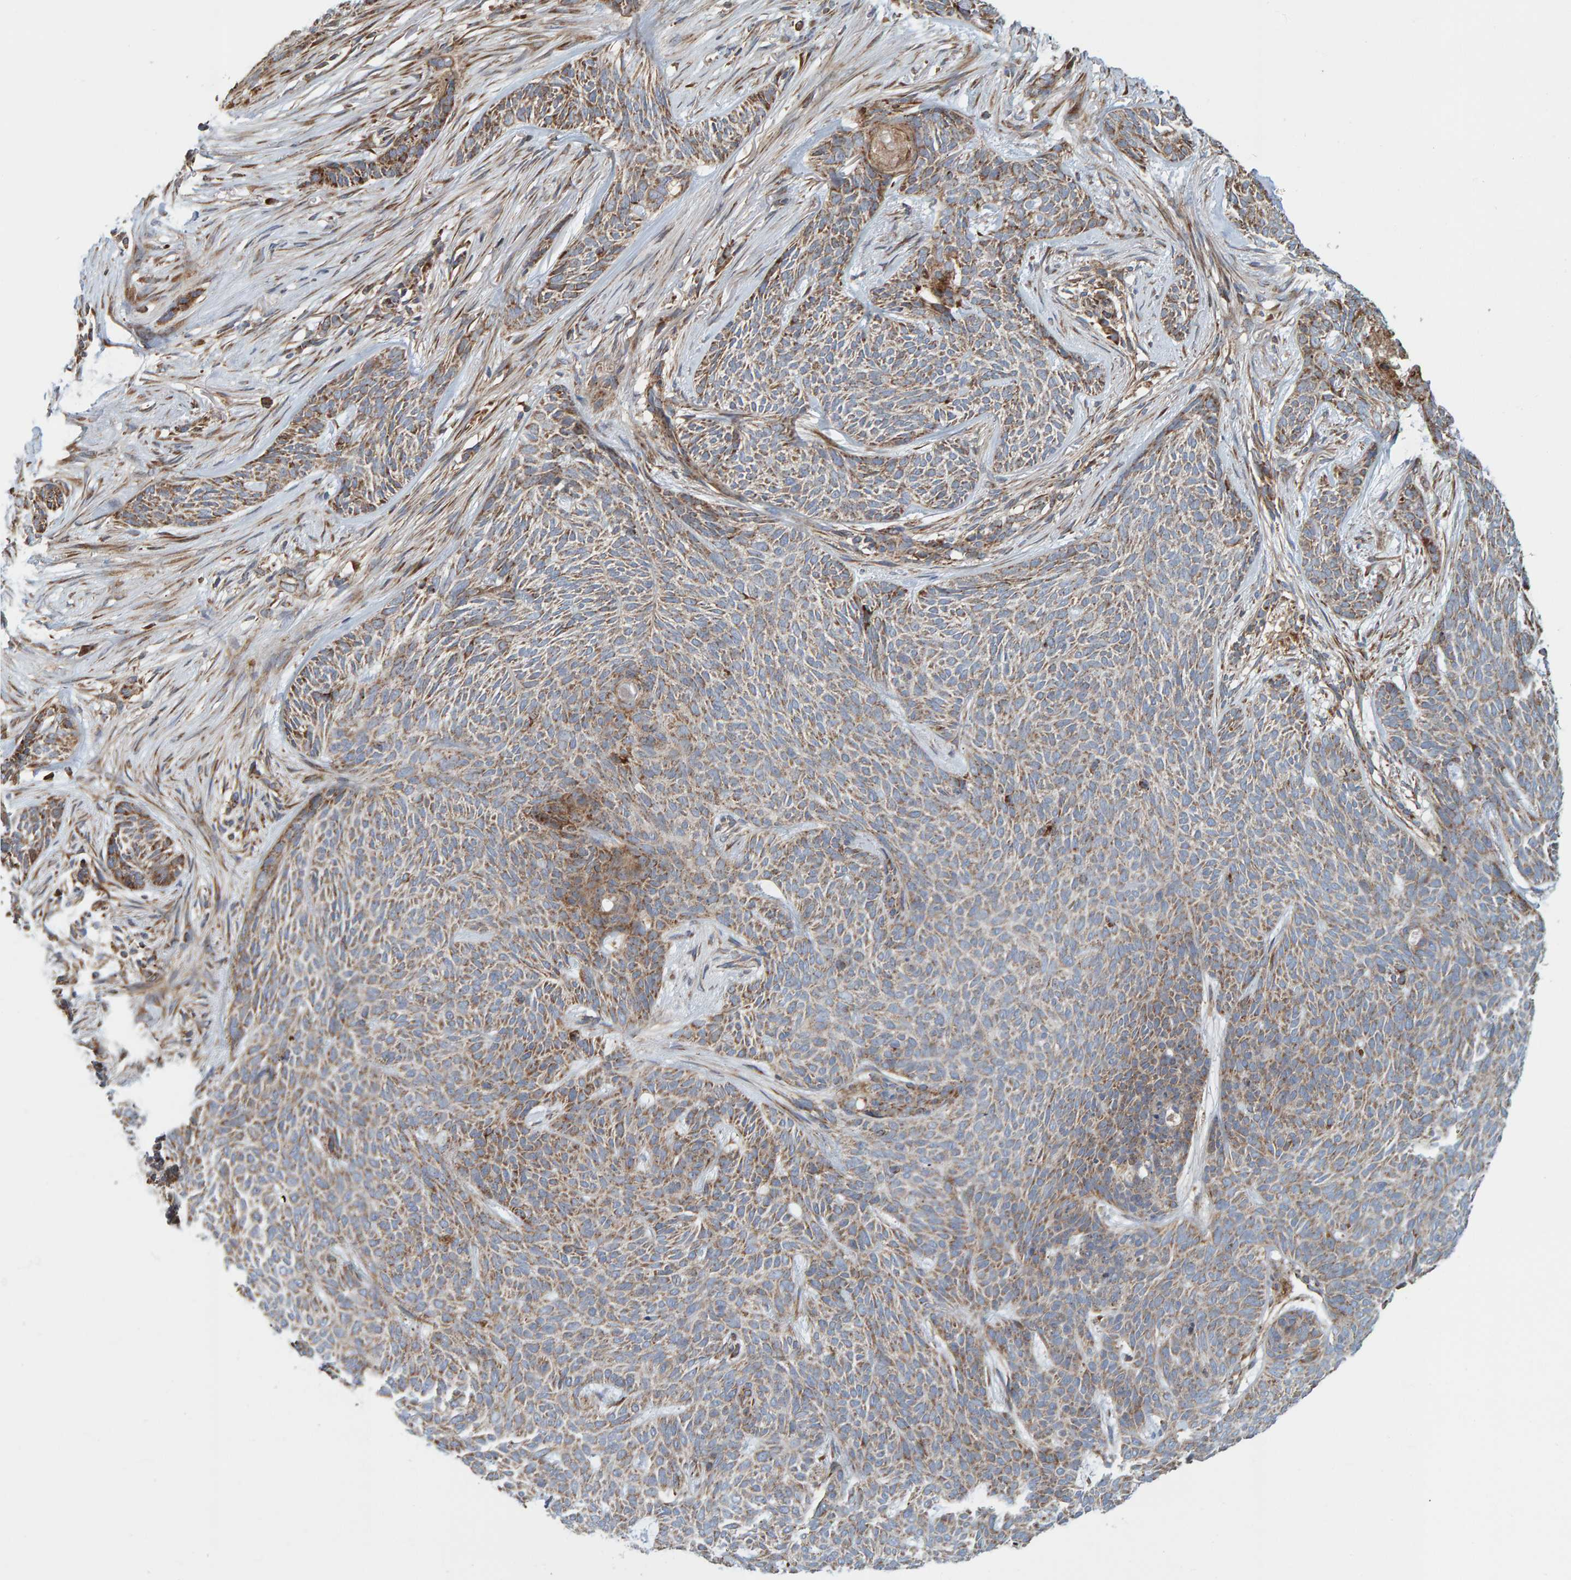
{"staining": {"intensity": "moderate", "quantity": ">75%", "location": "cytoplasmic/membranous"}, "tissue": "skin cancer", "cell_type": "Tumor cells", "image_type": "cancer", "snomed": [{"axis": "morphology", "description": "Basal cell carcinoma"}, {"axis": "topography", "description": "Skin"}], "caption": "Human basal cell carcinoma (skin) stained with a protein marker demonstrates moderate staining in tumor cells.", "gene": "MRPL45", "patient": {"sex": "female", "age": 59}}